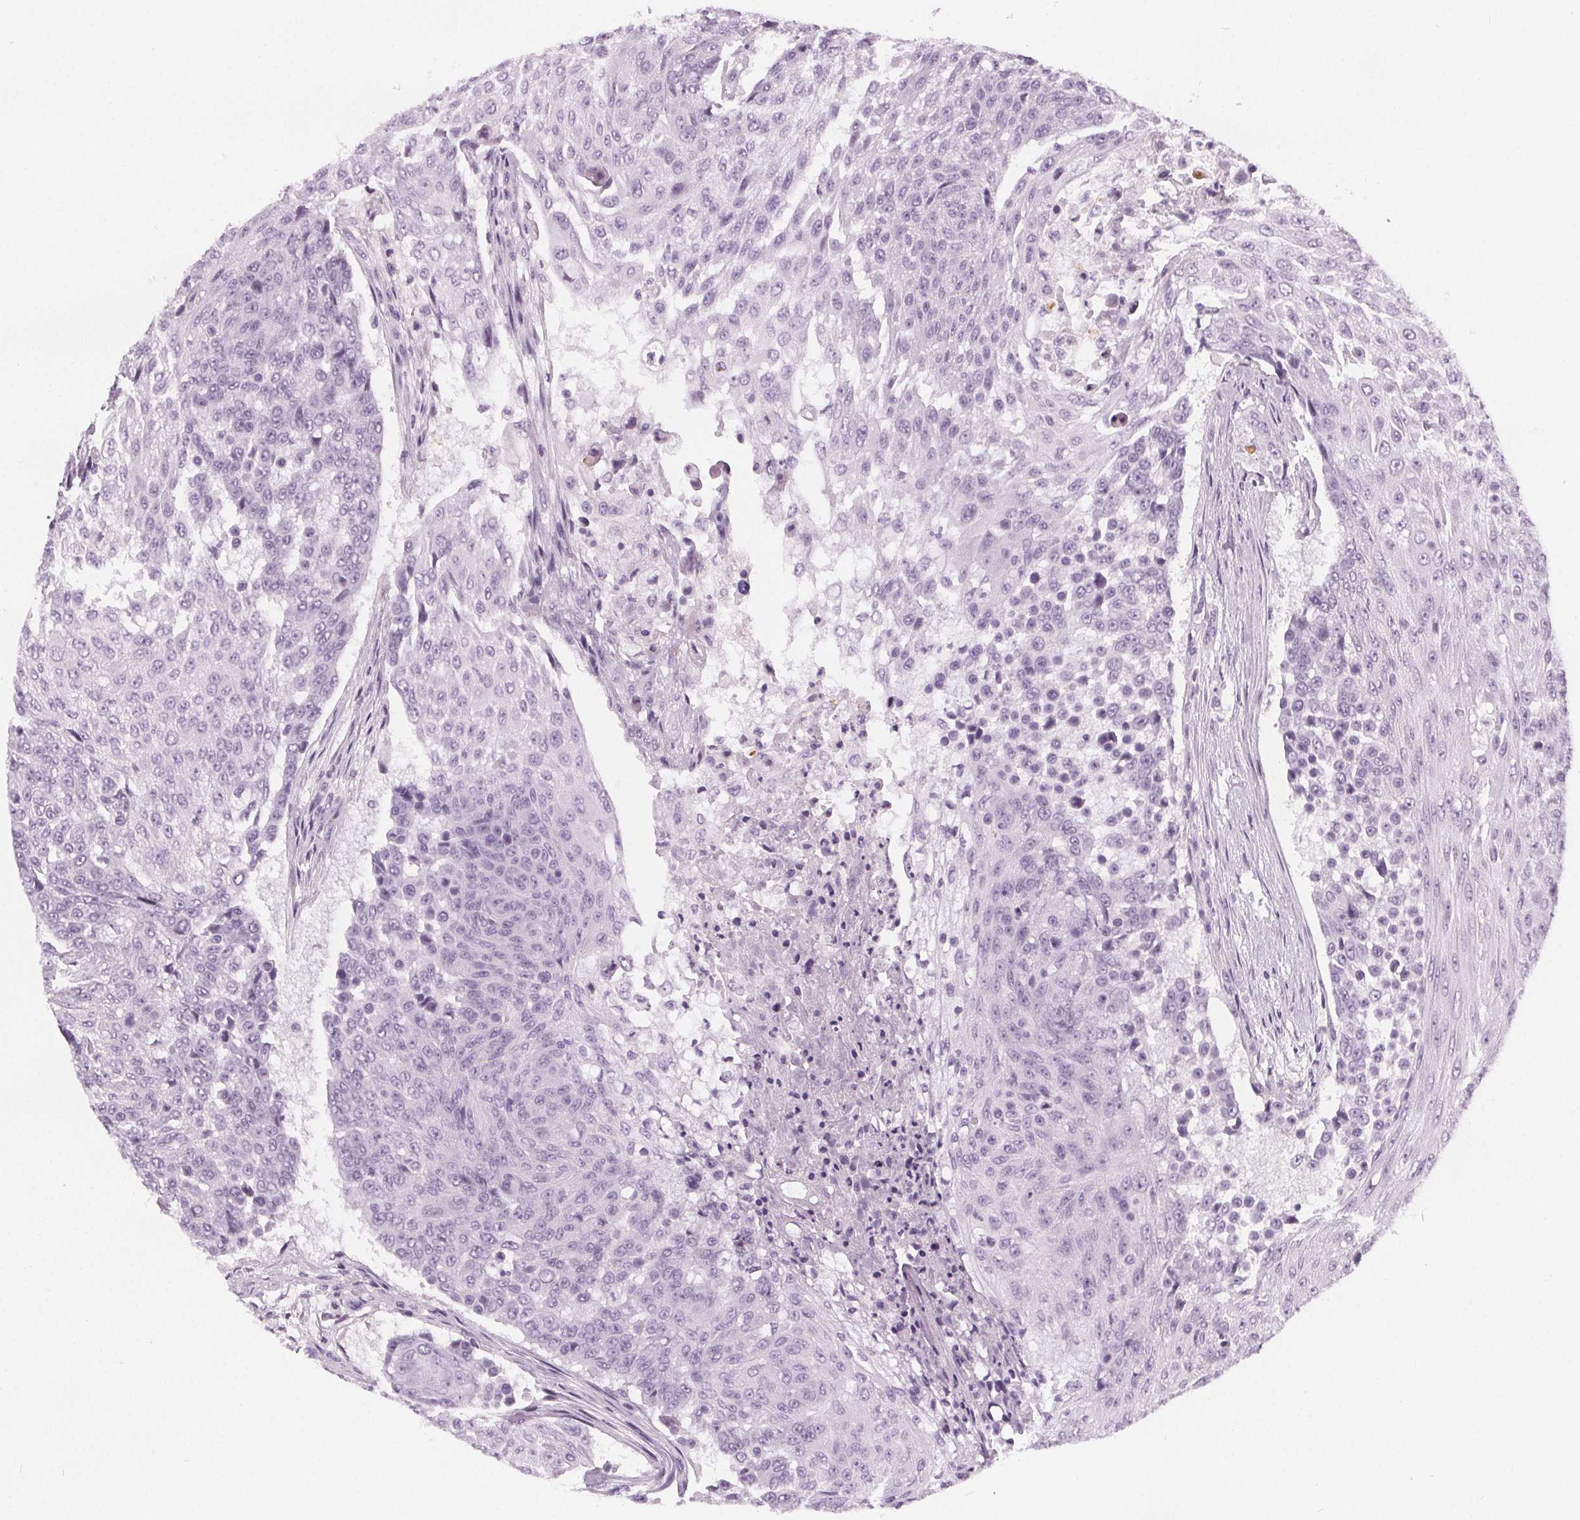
{"staining": {"intensity": "negative", "quantity": "none", "location": "none"}, "tissue": "urothelial cancer", "cell_type": "Tumor cells", "image_type": "cancer", "snomed": [{"axis": "morphology", "description": "Urothelial carcinoma, High grade"}, {"axis": "topography", "description": "Urinary bladder"}], "caption": "High-grade urothelial carcinoma was stained to show a protein in brown. There is no significant positivity in tumor cells. (Immunohistochemistry, brightfield microscopy, high magnification).", "gene": "SLC5A12", "patient": {"sex": "female", "age": 63}}